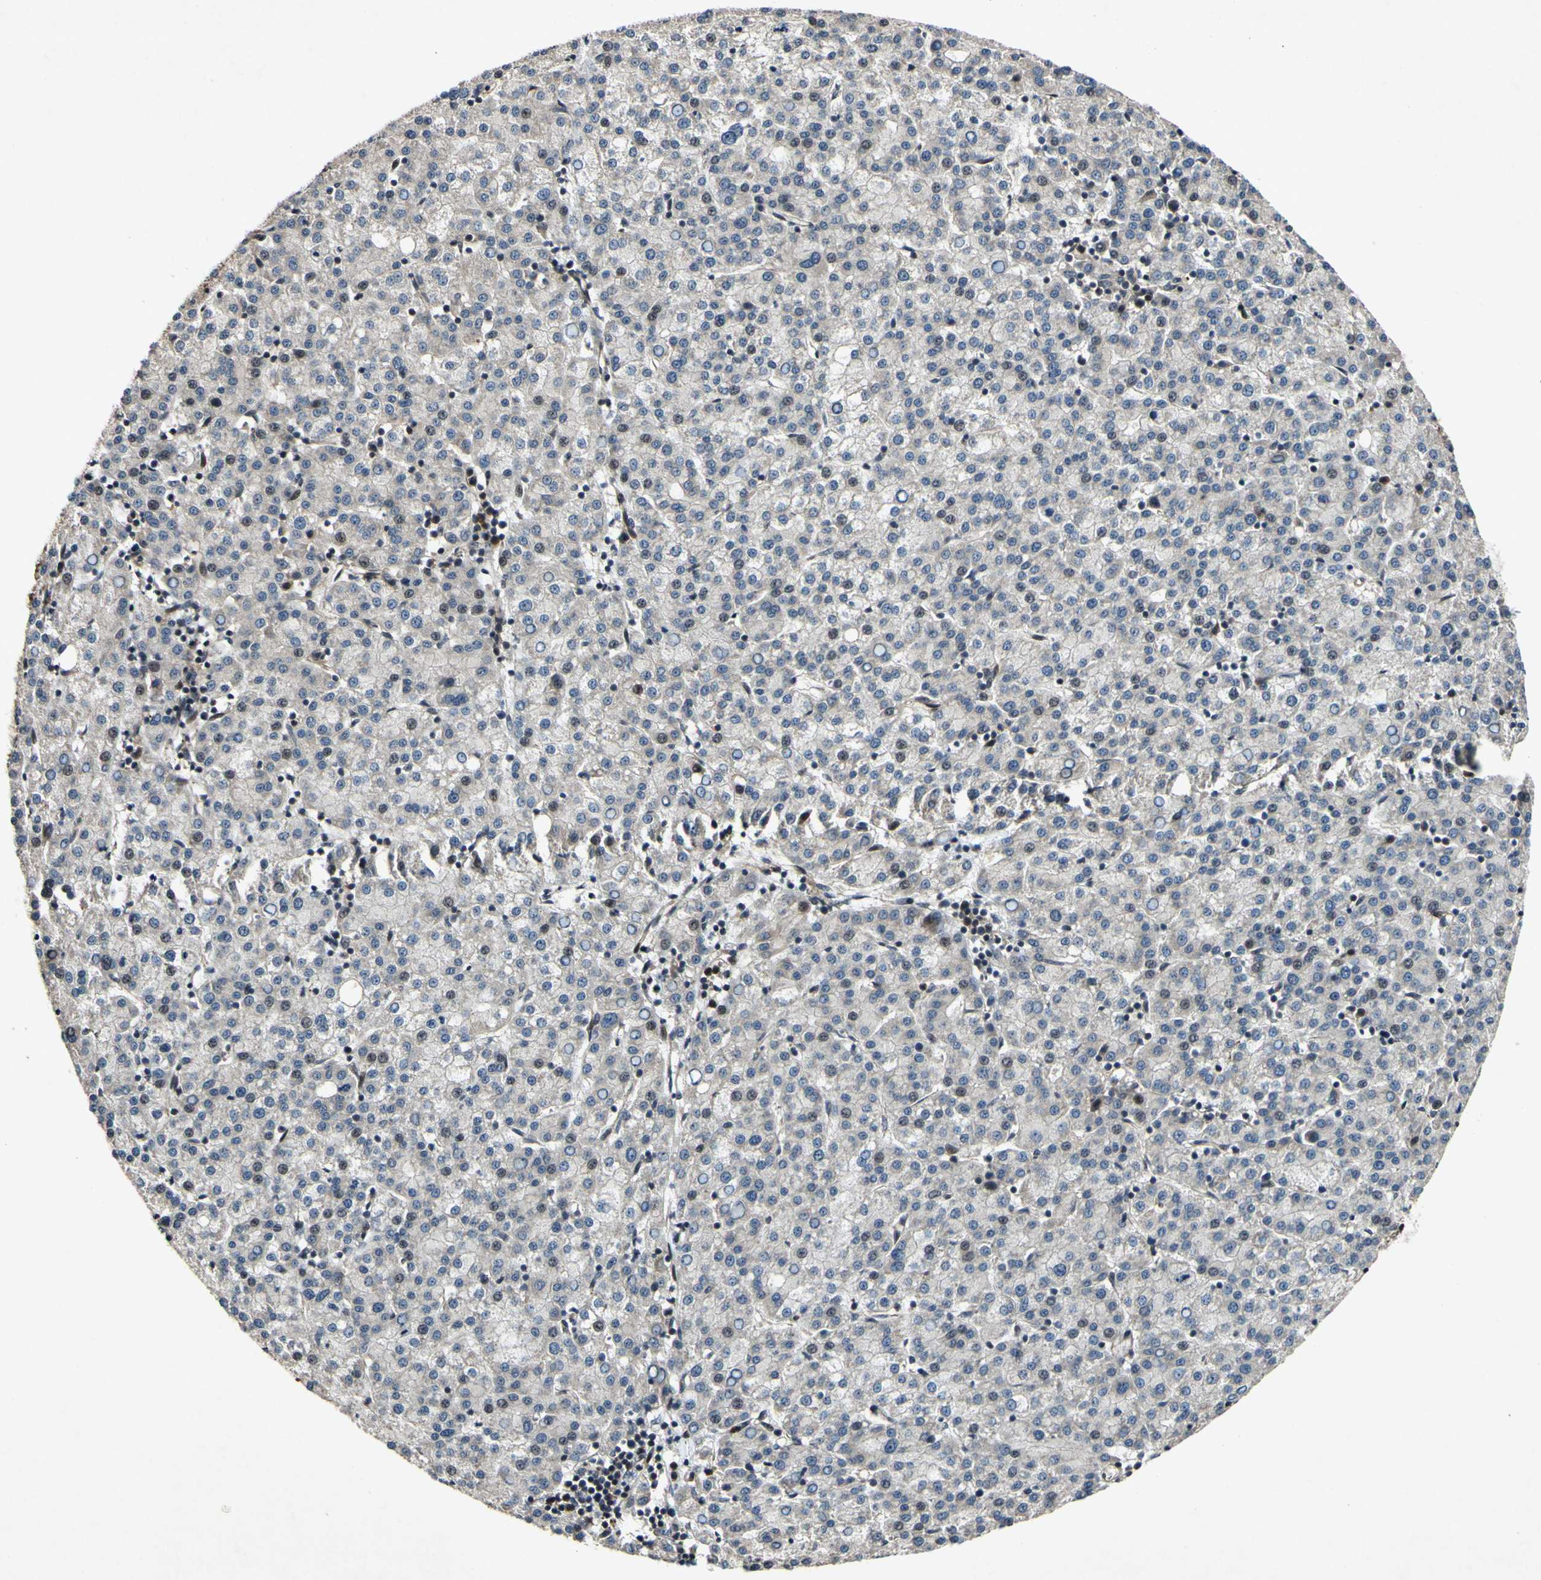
{"staining": {"intensity": "weak", "quantity": "<25%", "location": "cytoplasmic/membranous"}, "tissue": "liver cancer", "cell_type": "Tumor cells", "image_type": "cancer", "snomed": [{"axis": "morphology", "description": "Carcinoma, Hepatocellular, NOS"}, {"axis": "topography", "description": "Liver"}], "caption": "Immunohistochemistry micrograph of human liver hepatocellular carcinoma stained for a protein (brown), which reveals no positivity in tumor cells.", "gene": "CSNK1E", "patient": {"sex": "female", "age": 58}}